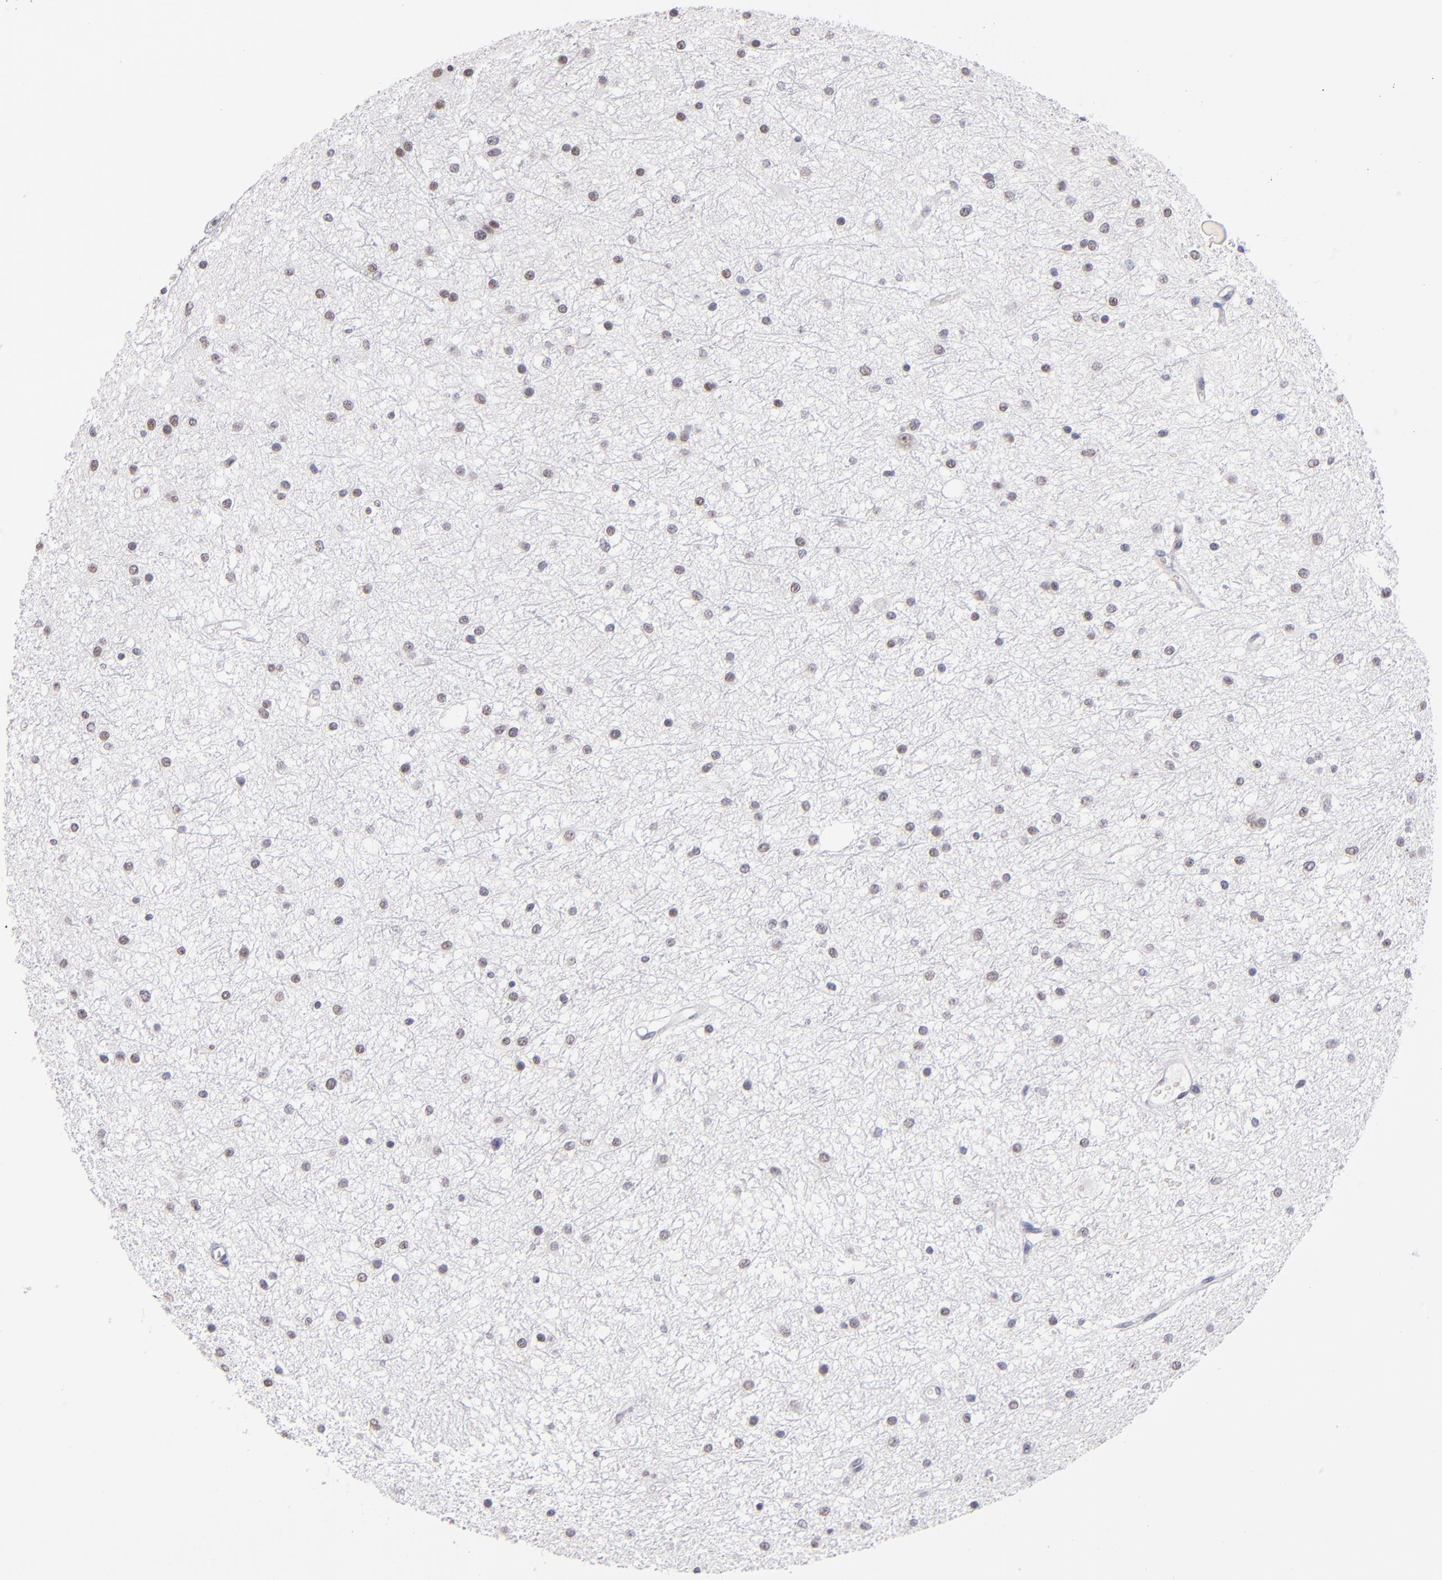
{"staining": {"intensity": "weak", "quantity": ">75%", "location": "nuclear"}, "tissue": "glioma", "cell_type": "Tumor cells", "image_type": "cancer", "snomed": [{"axis": "morphology", "description": "Glioma, malignant, Low grade"}, {"axis": "topography", "description": "Brain"}], "caption": "About >75% of tumor cells in glioma reveal weak nuclear protein staining as visualized by brown immunohistochemical staining.", "gene": "TEX11", "patient": {"sex": "female", "age": 36}}